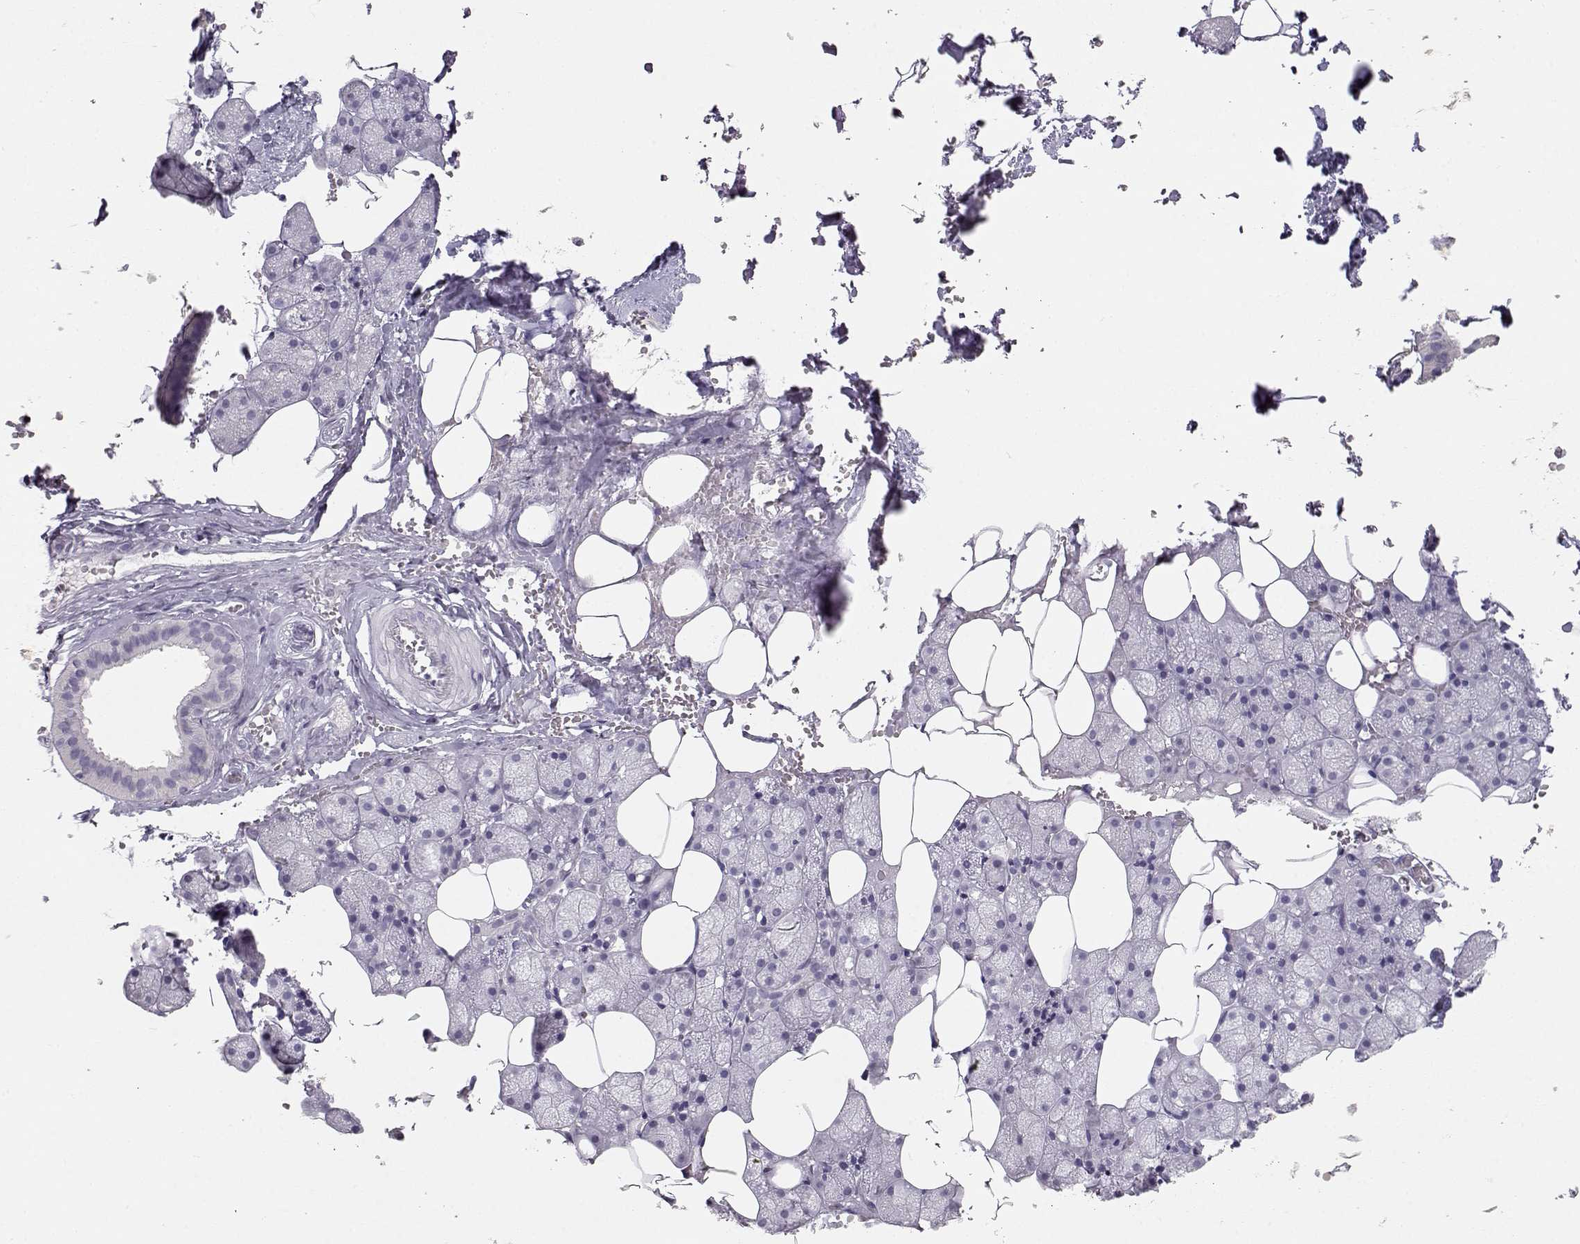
{"staining": {"intensity": "negative", "quantity": "none", "location": "none"}, "tissue": "salivary gland", "cell_type": "Glandular cells", "image_type": "normal", "snomed": [{"axis": "morphology", "description": "Normal tissue, NOS"}, {"axis": "topography", "description": "Salivary gland"}], "caption": "Immunohistochemistry (IHC) histopathology image of unremarkable salivary gland: human salivary gland stained with DAB exhibits no significant protein staining in glandular cells.", "gene": "NUTM1", "patient": {"sex": "male", "age": 38}}